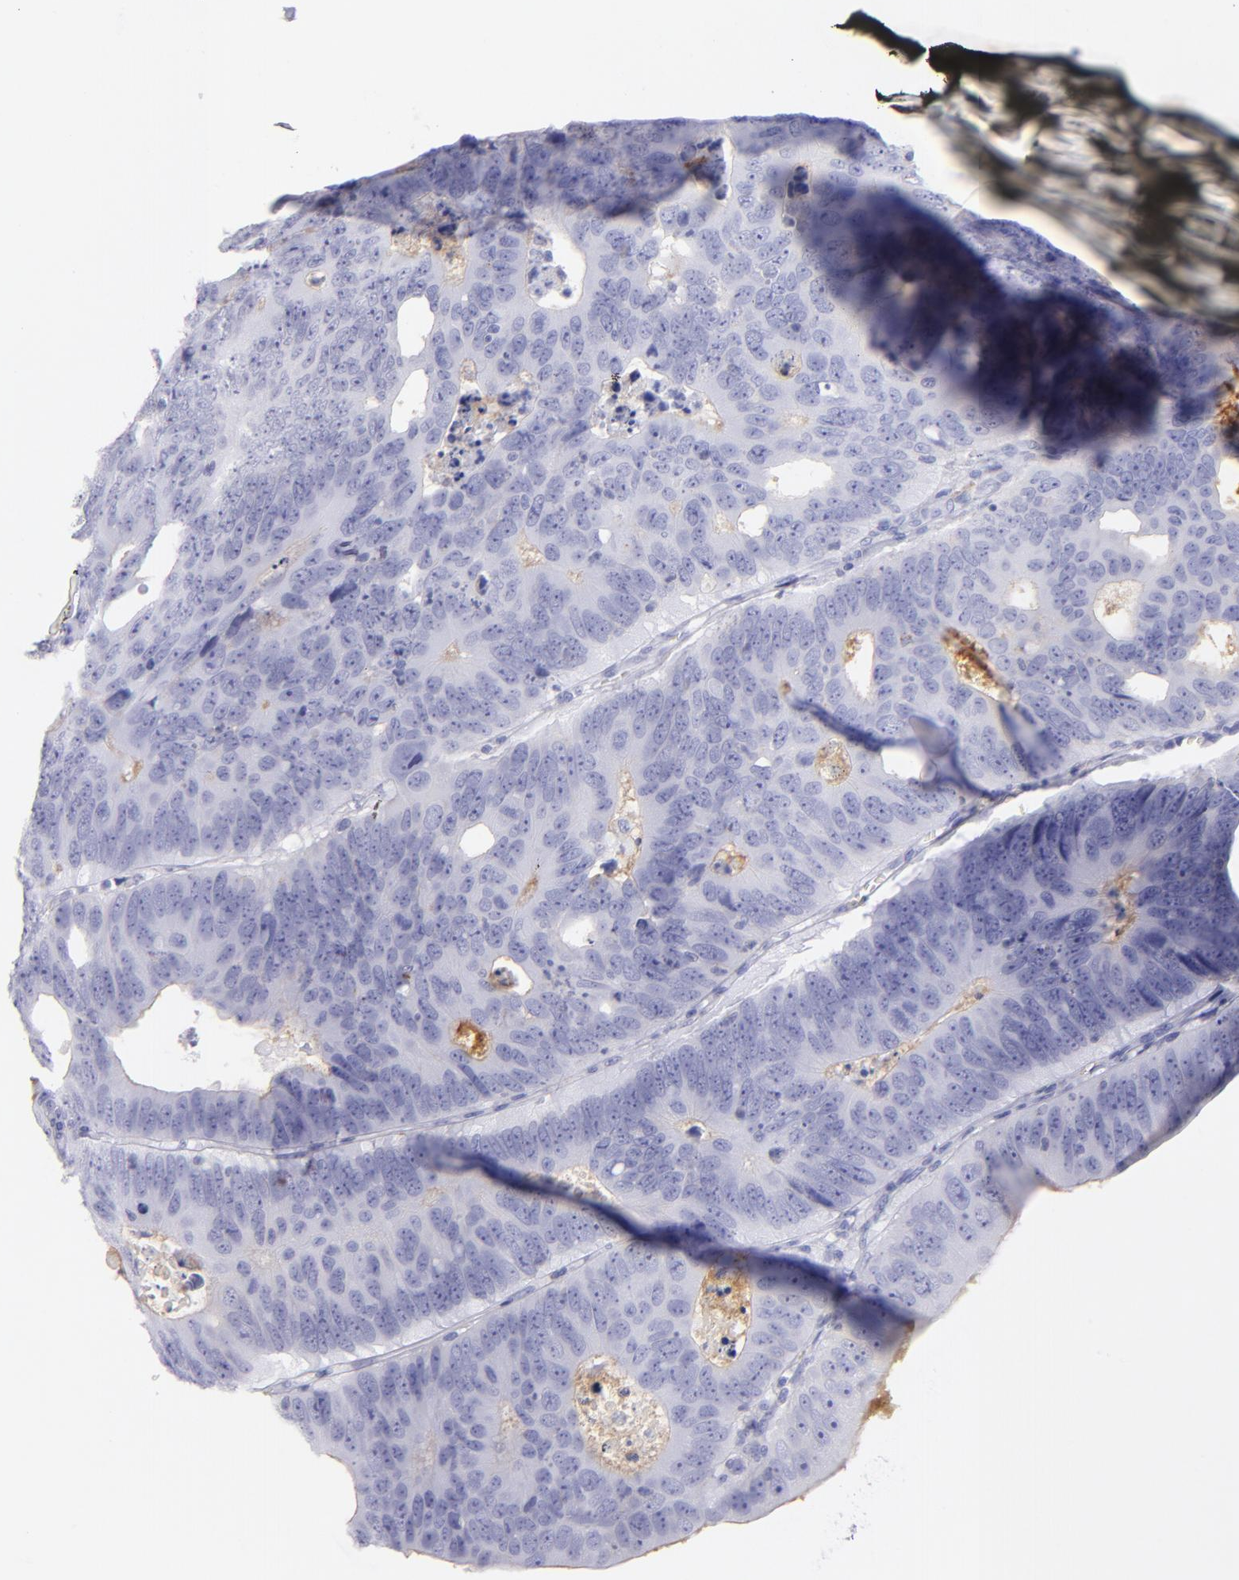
{"staining": {"intensity": "negative", "quantity": "none", "location": "none"}, "tissue": "colorectal cancer", "cell_type": "Tumor cells", "image_type": "cancer", "snomed": [{"axis": "morphology", "description": "Adenocarcinoma, NOS"}, {"axis": "topography", "description": "Colon"}], "caption": "This is an IHC image of colorectal cancer (adenocarcinoma). There is no expression in tumor cells.", "gene": "CD82", "patient": {"sex": "female", "age": 55}}